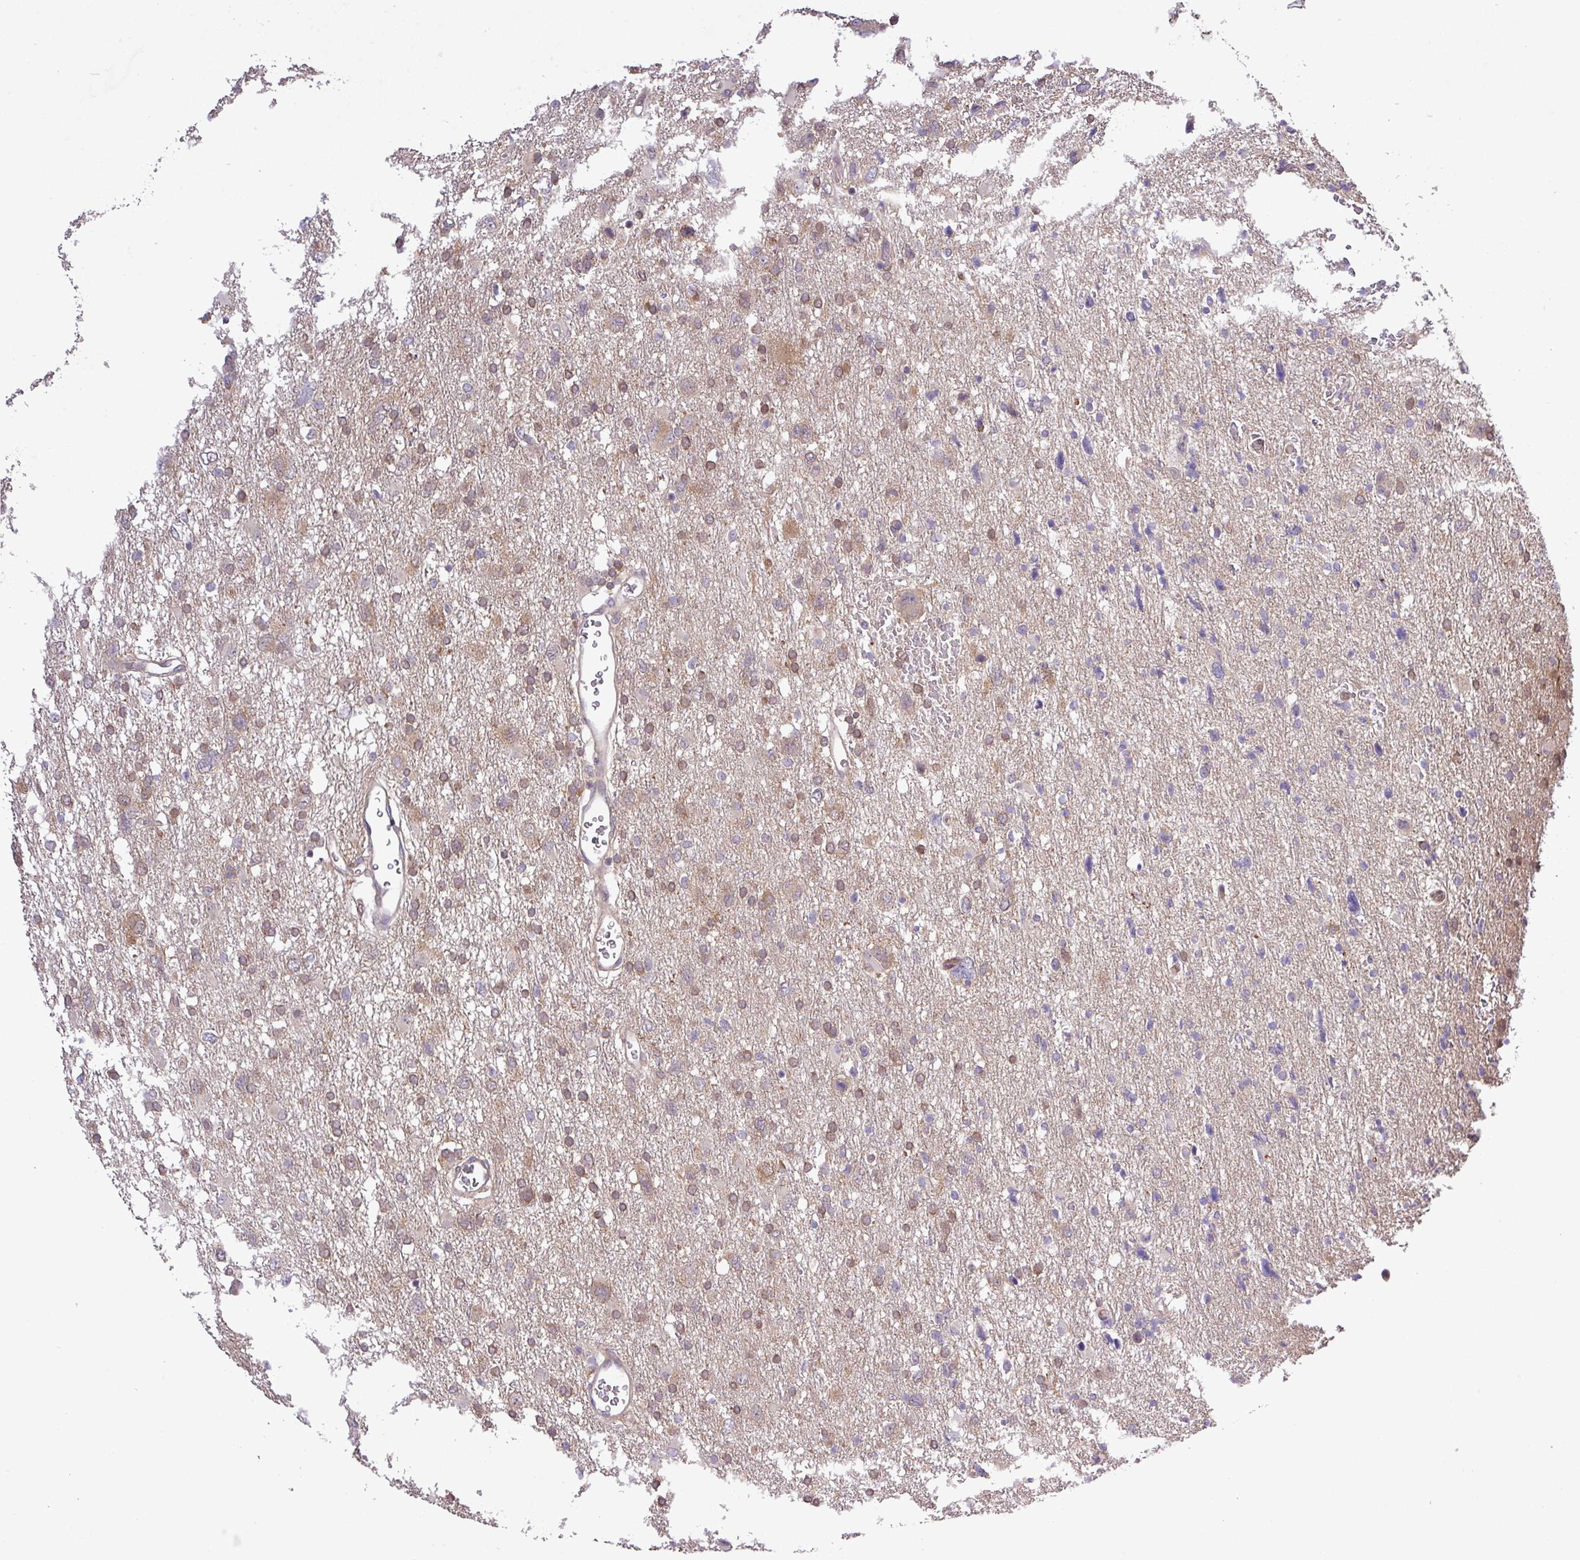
{"staining": {"intensity": "moderate", "quantity": "25%-75%", "location": "cytoplasmic/membranous,nuclear"}, "tissue": "glioma", "cell_type": "Tumor cells", "image_type": "cancer", "snomed": [{"axis": "morphology", "description": "Glioma, malignant, High grade"}, {"axis": "topography", "description": "Brain"}], "caption": "Protein analysis of malignant glioma (high-grade) tissue shows moderate cytoplasmic/membranous and nuclear staining in approximately 25%-75% of tumor cells.", "gene": "CARHSP1", "patient": {"sex": "male", "age": 61}}